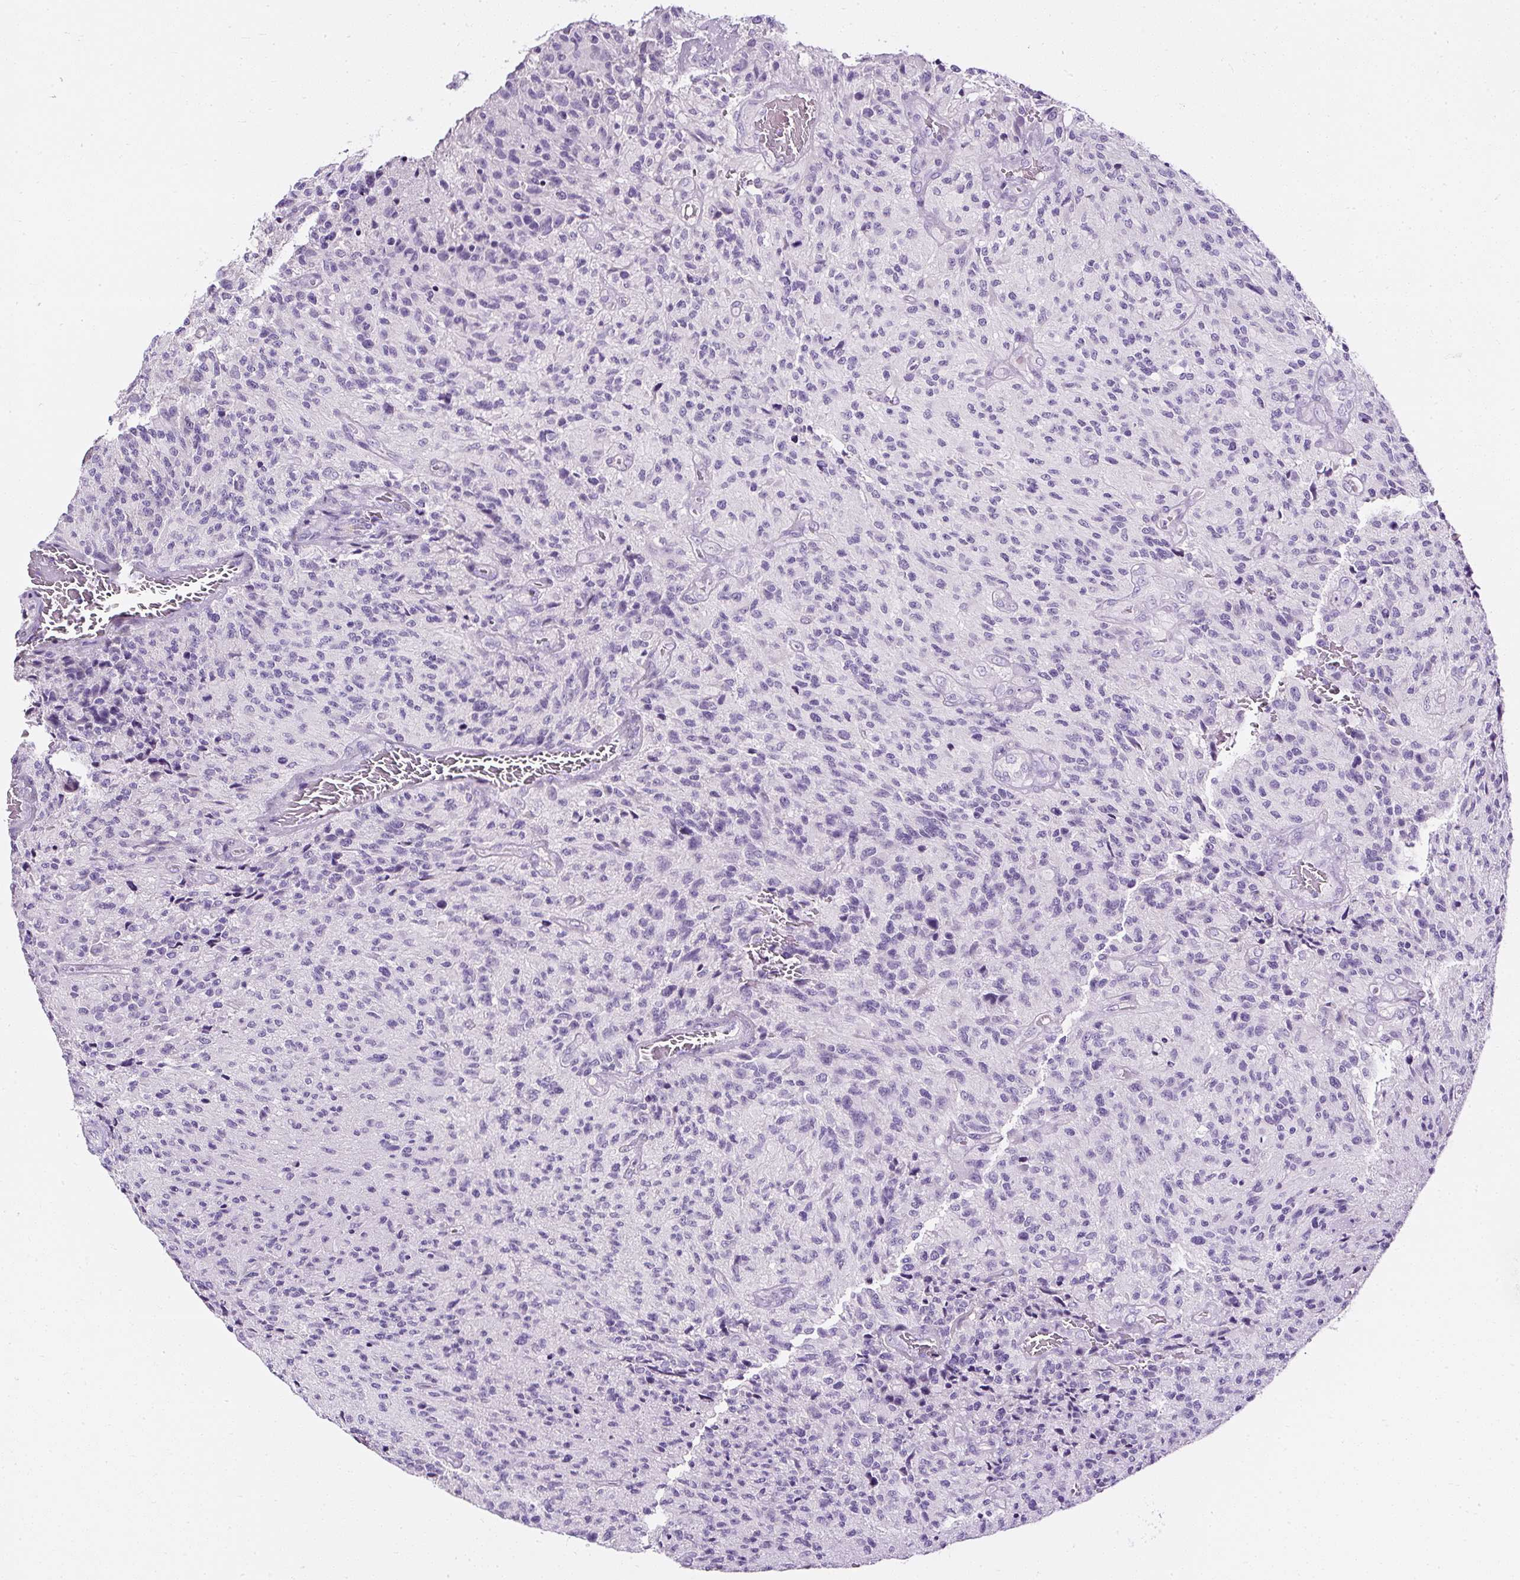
{"staining": {"intensity": "negative", "quantity": "none", "location": "none"}, "tissue": "glioma", "cell_type": "Tumor cells", "image_type": "cancer", "snomed": [{"axis": "morphology", "description": "Normal tissue, NOS"}, {"axis": "morphology", "description": "Glioma, malignant, High grade"}, {"axis": "topography", "description": "Cerebral cortex"}], "caption": "Tumor cells show no significant protein expression in glioma.", "gene": "ATP2A1", "patient": {"sex": "male", "age": 56}}